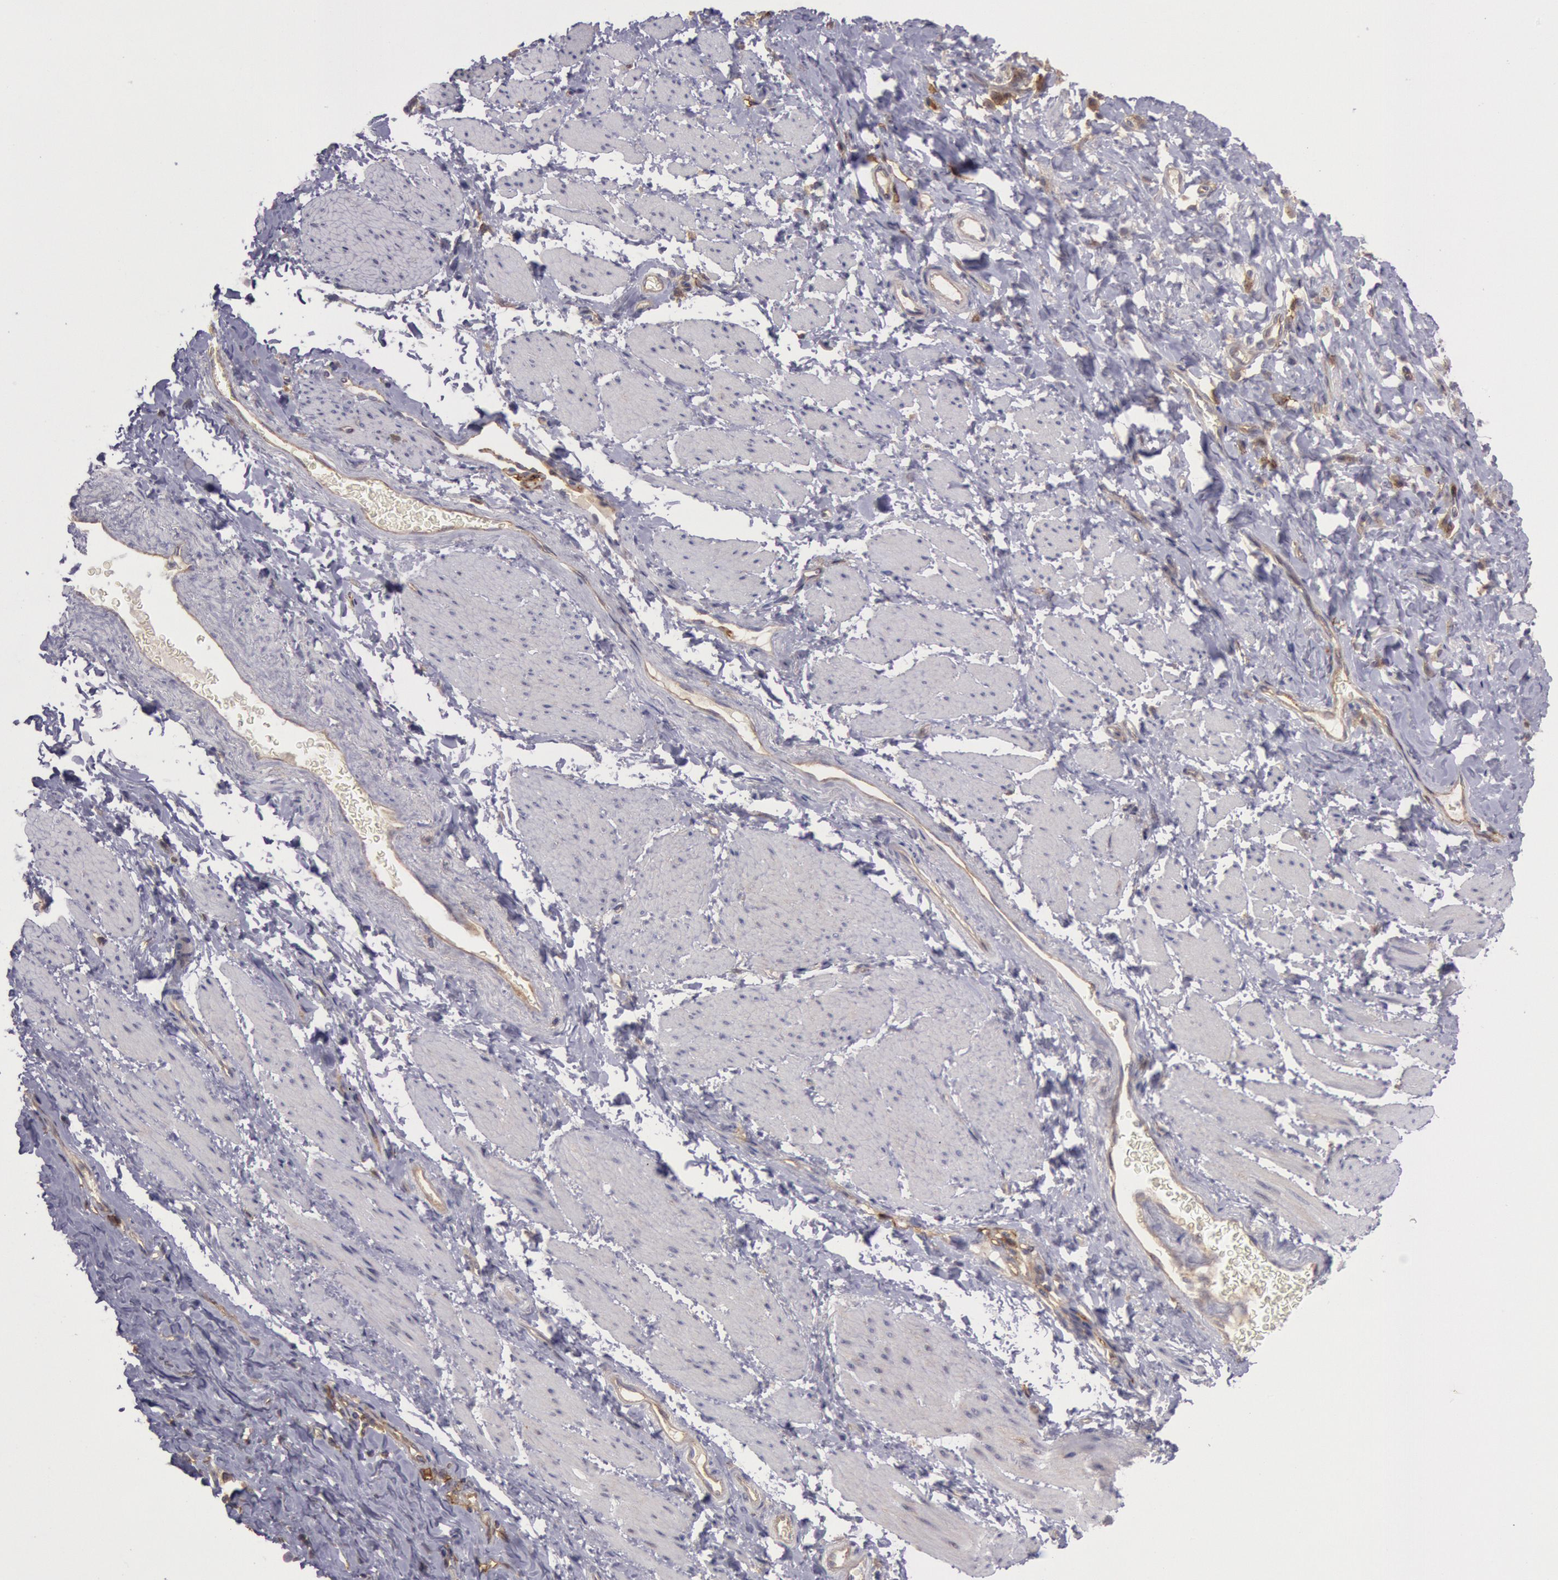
{"staining": {"intensity": "weak", "quantity": "25%-75%", "location": "cytoplasmic/membranous"}, "tissue": "esophagus", "cell_type": "Squamous epithelial cells", "image_type": "normal", "snomed": [{"axis": "morphology", "description": "Normal tissue, NOS"}, {"axis": "topography", "description": "Esophagus"}], "caption": "This image displays IHC staining of normal esophagus, with low weak cytoplasmic/membranous staining in approximately 25%-75% of squamous epithelial cells.", "gene": "TRIB2", "patient": {"sex": "female", "age": 61}}